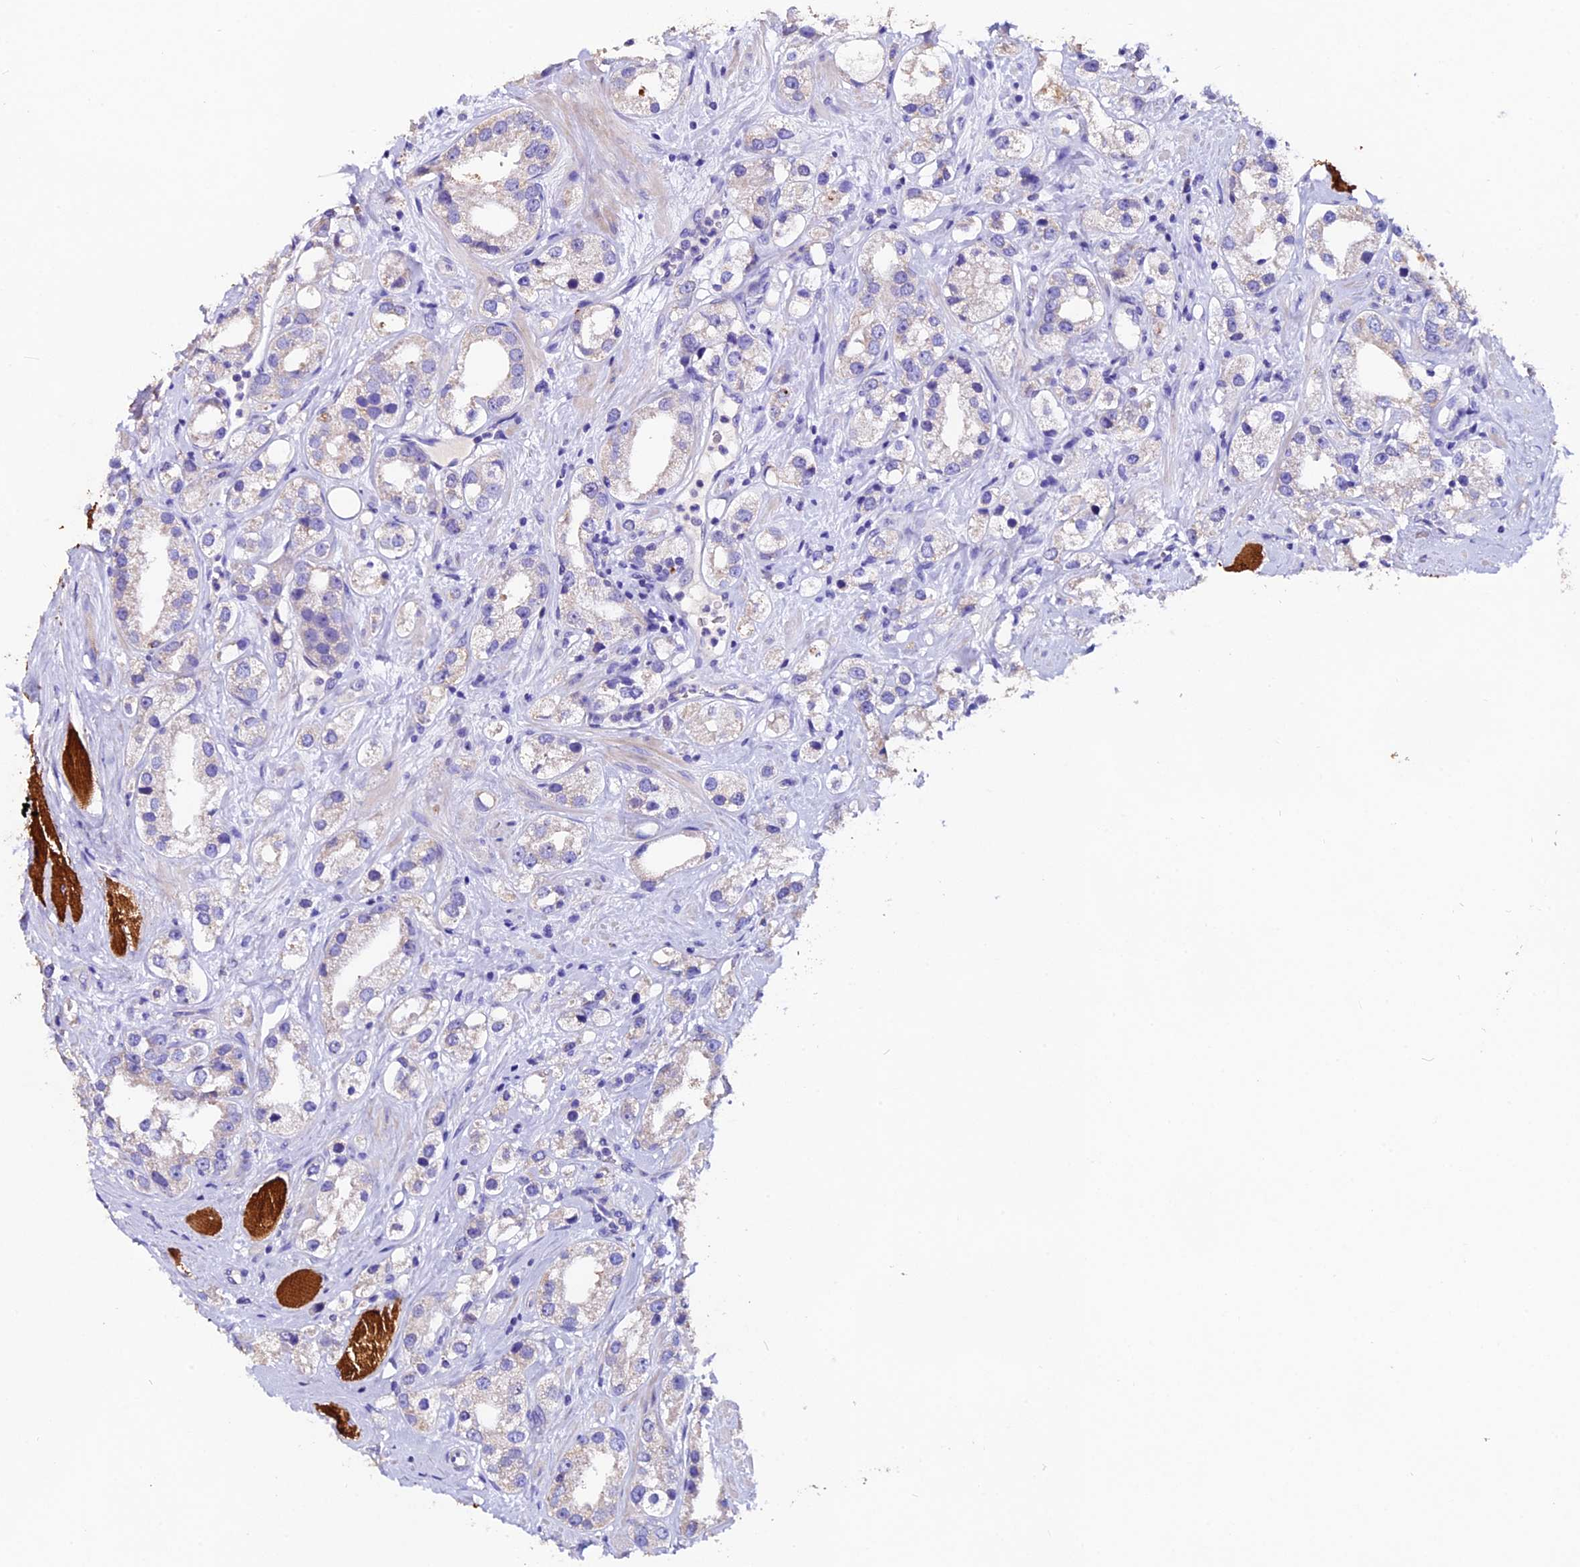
{"staining": {"intensity": "weak", "quantity": "<25%", "location": "cytoplasmic/membranous"}, "tissue": "prostate cancer", "cell_type": "Tumor cells", "image_type": "cancer", "snomed": [{"axis": "morphology", "description": "Adenocarcinoma, NOS"}, {"axis": "topography", "description": "Prostate"}], "caption": "The histopathology image shows no staining of tumor cells in prostate adenocarcinoma.", "gene": "FBXW9", "patient": {"sex": "male", "age": 79}}